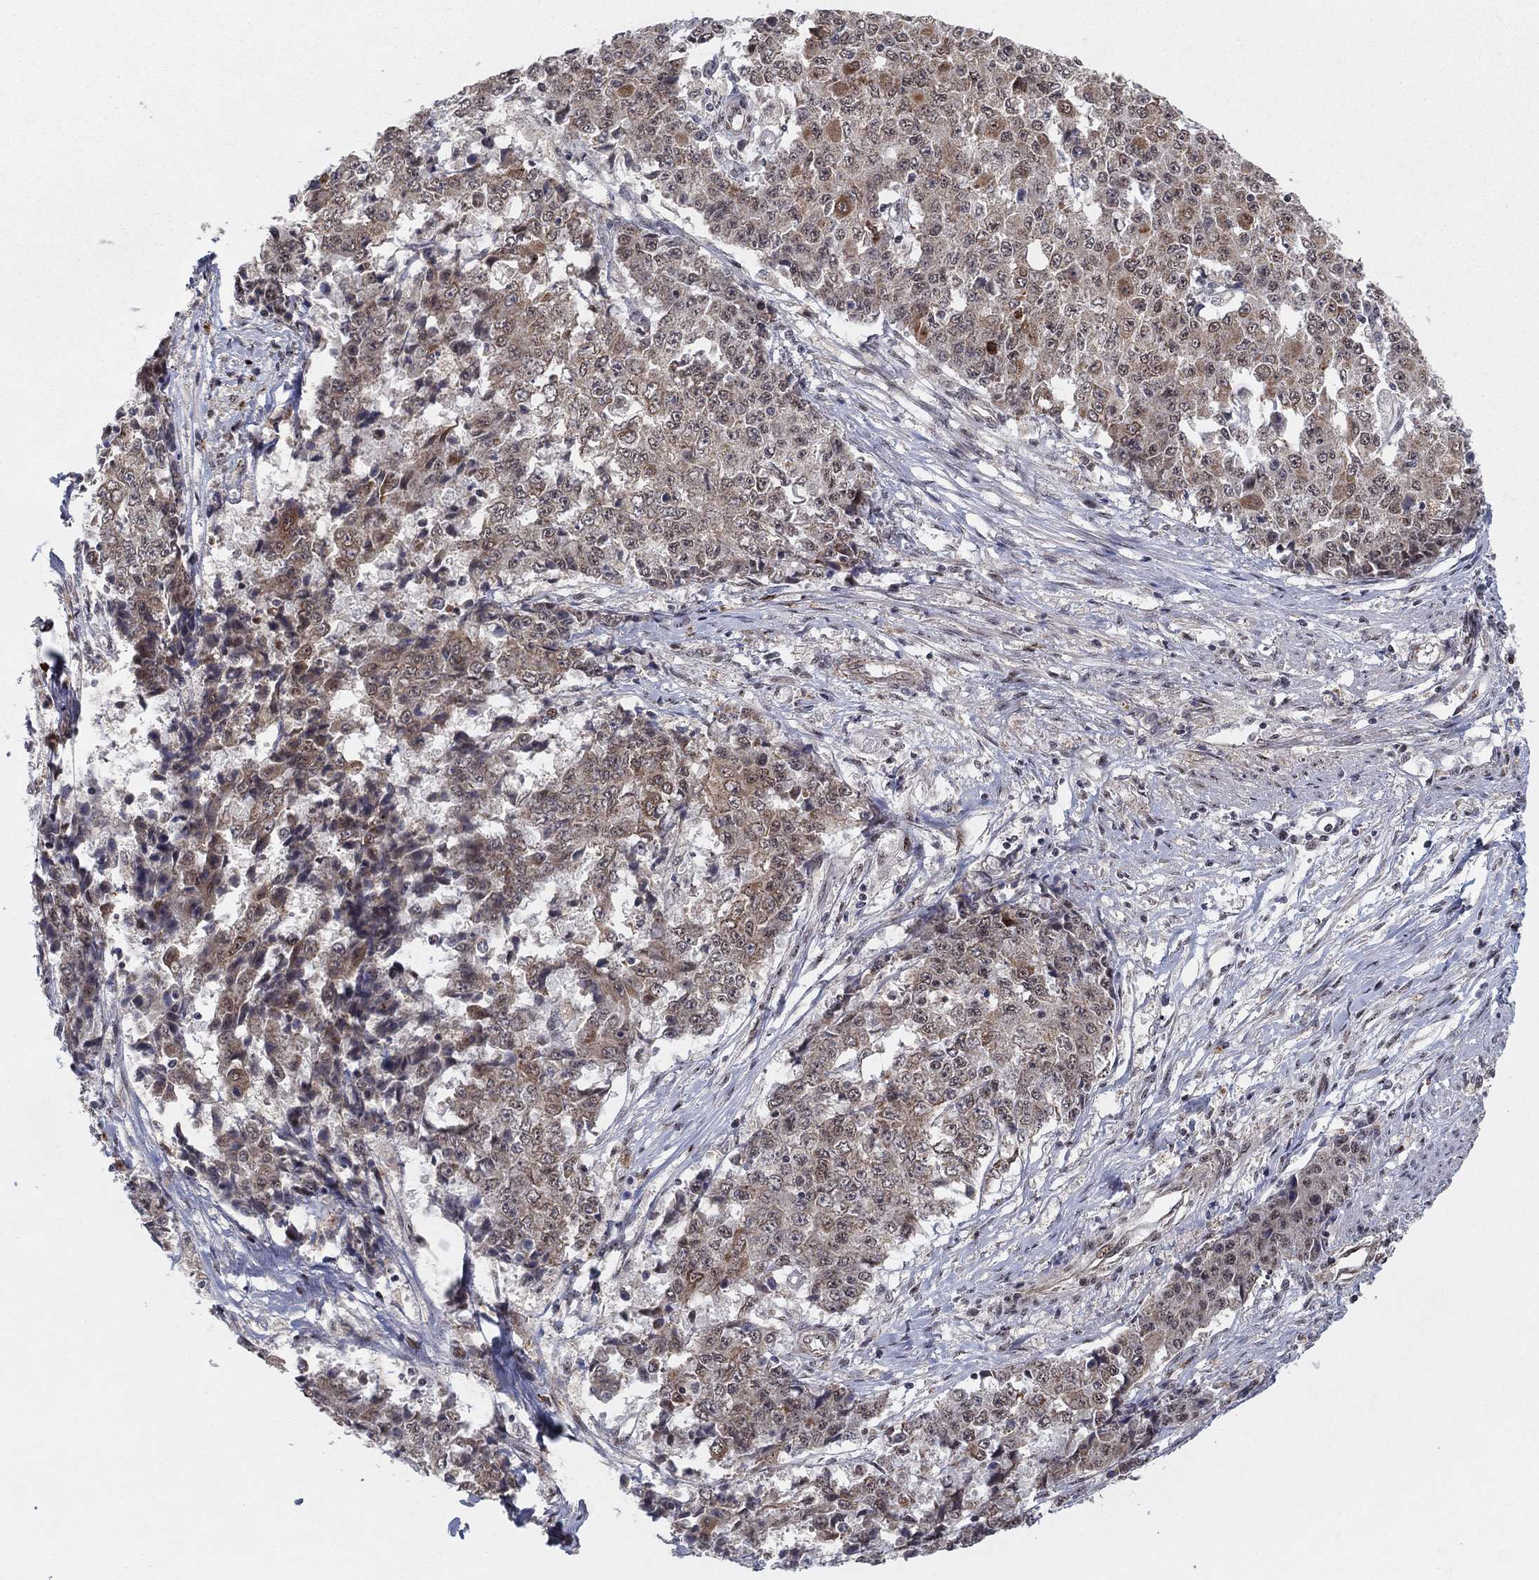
{"staining": {"intensity": "weak", "quantity": "25%-75%", "location": "cytoplasmic/membranous"}, "tissue": "ovarian cancer", "cell_type": "Tumor cells", "image_type": "cancer", "snomed": [{"axis": "morphology", "description": "Carcinoma, endometroid"}, {"axis": "topography", "description": "Ovary"}], "caption": "Human endometroid carcinoma (ovarian) stained with a protein marker shows weak staining in tumor cells.", "gene": "ZNF395", "patient": {"sex": "female", "age": 42}}